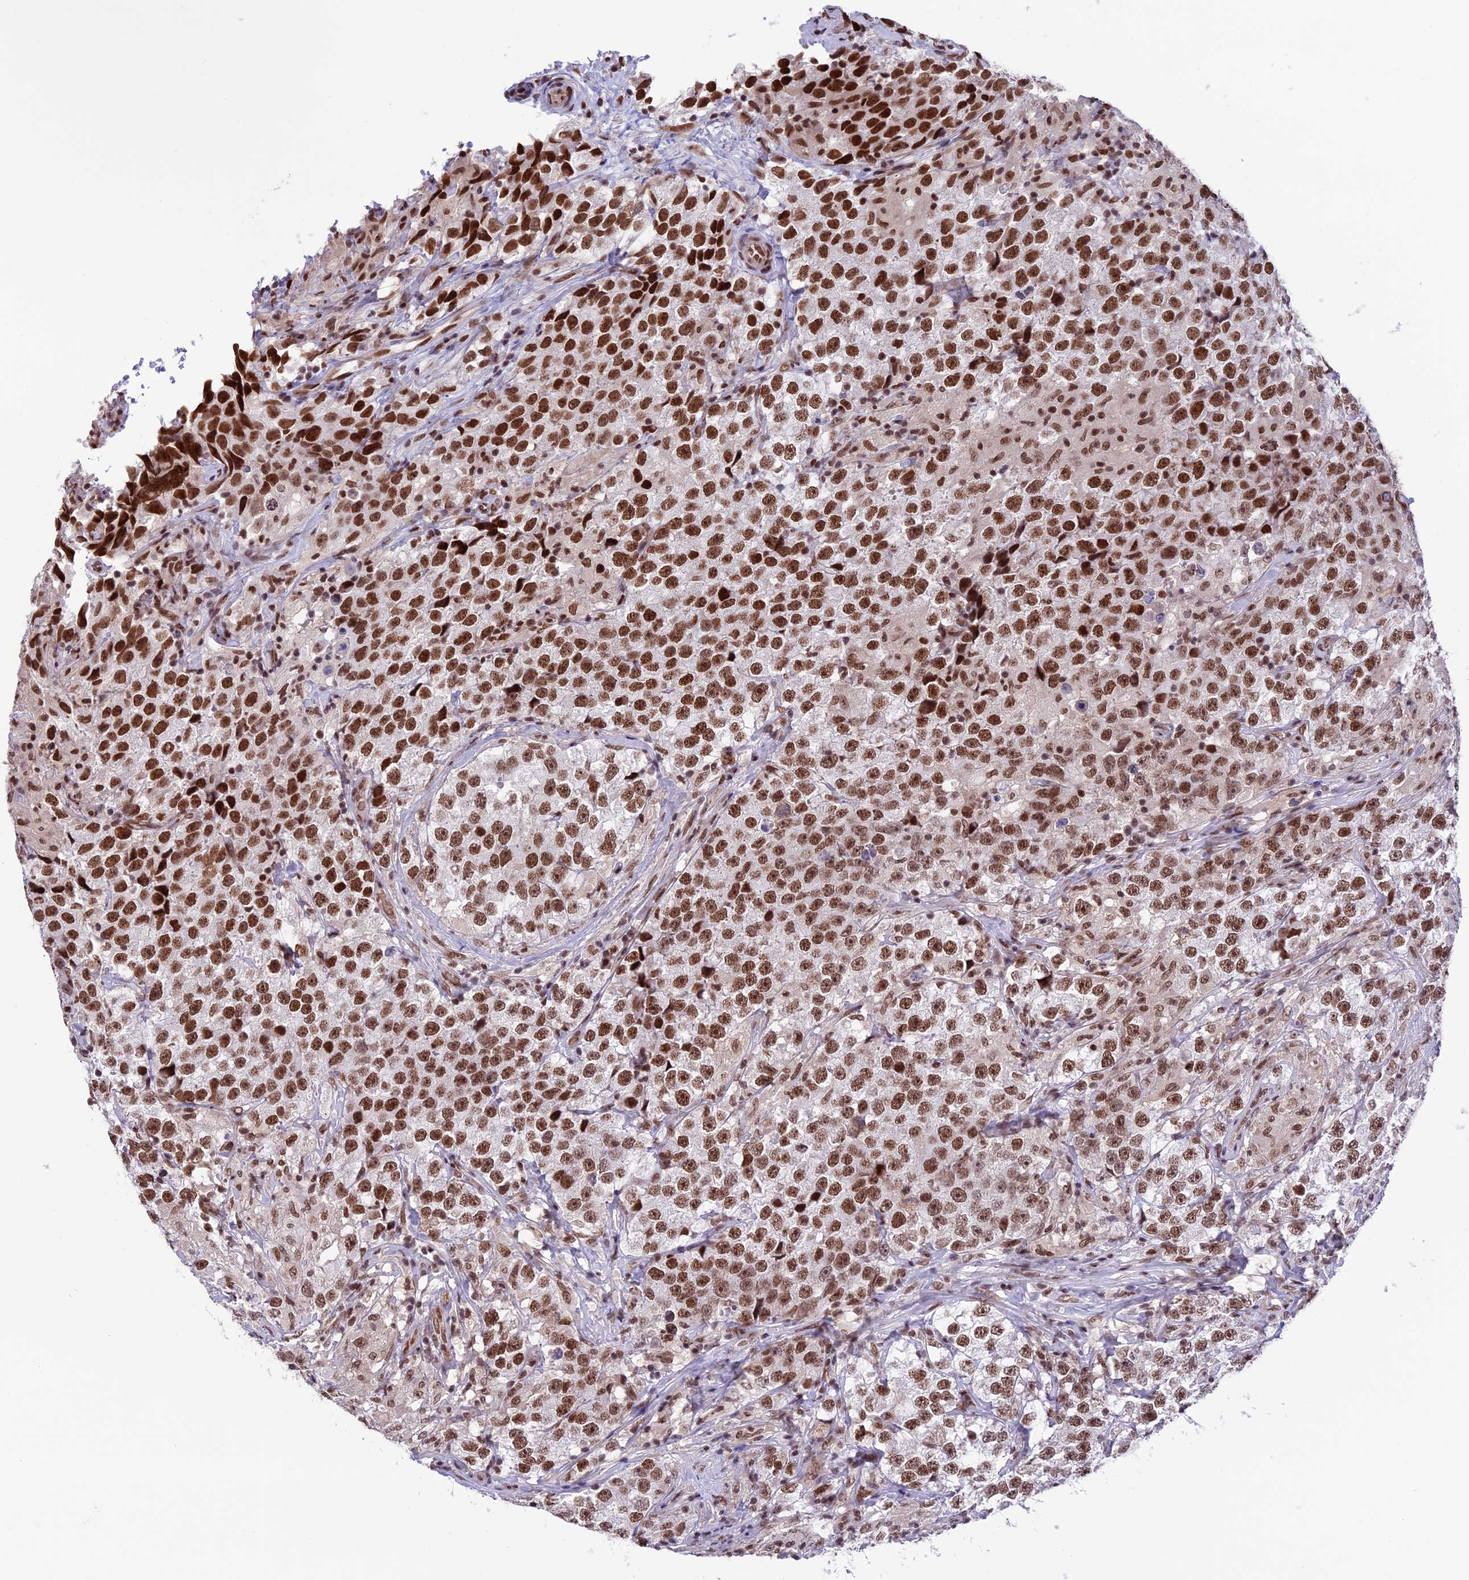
{"staining": {"intensity": "moderate", "quantity": ">75%", "location": "nuclear"}, "tissue": "testis cancer", "cell_type": "Tumor cells", "image_type": "cancer", "snomed": [{"axis": "morphology", "description": "Seminoma, NOS"}, {"axis": "topography", "description": "Testis"}], "caption": "Immunohistochemical staining of human testis cancer (seminoma) exhibits moderate nuclear protein expression in about >75% of tumor cells.", "gene": "MPHOSPH8", "patient": {"sex": "male", "age": 46}}